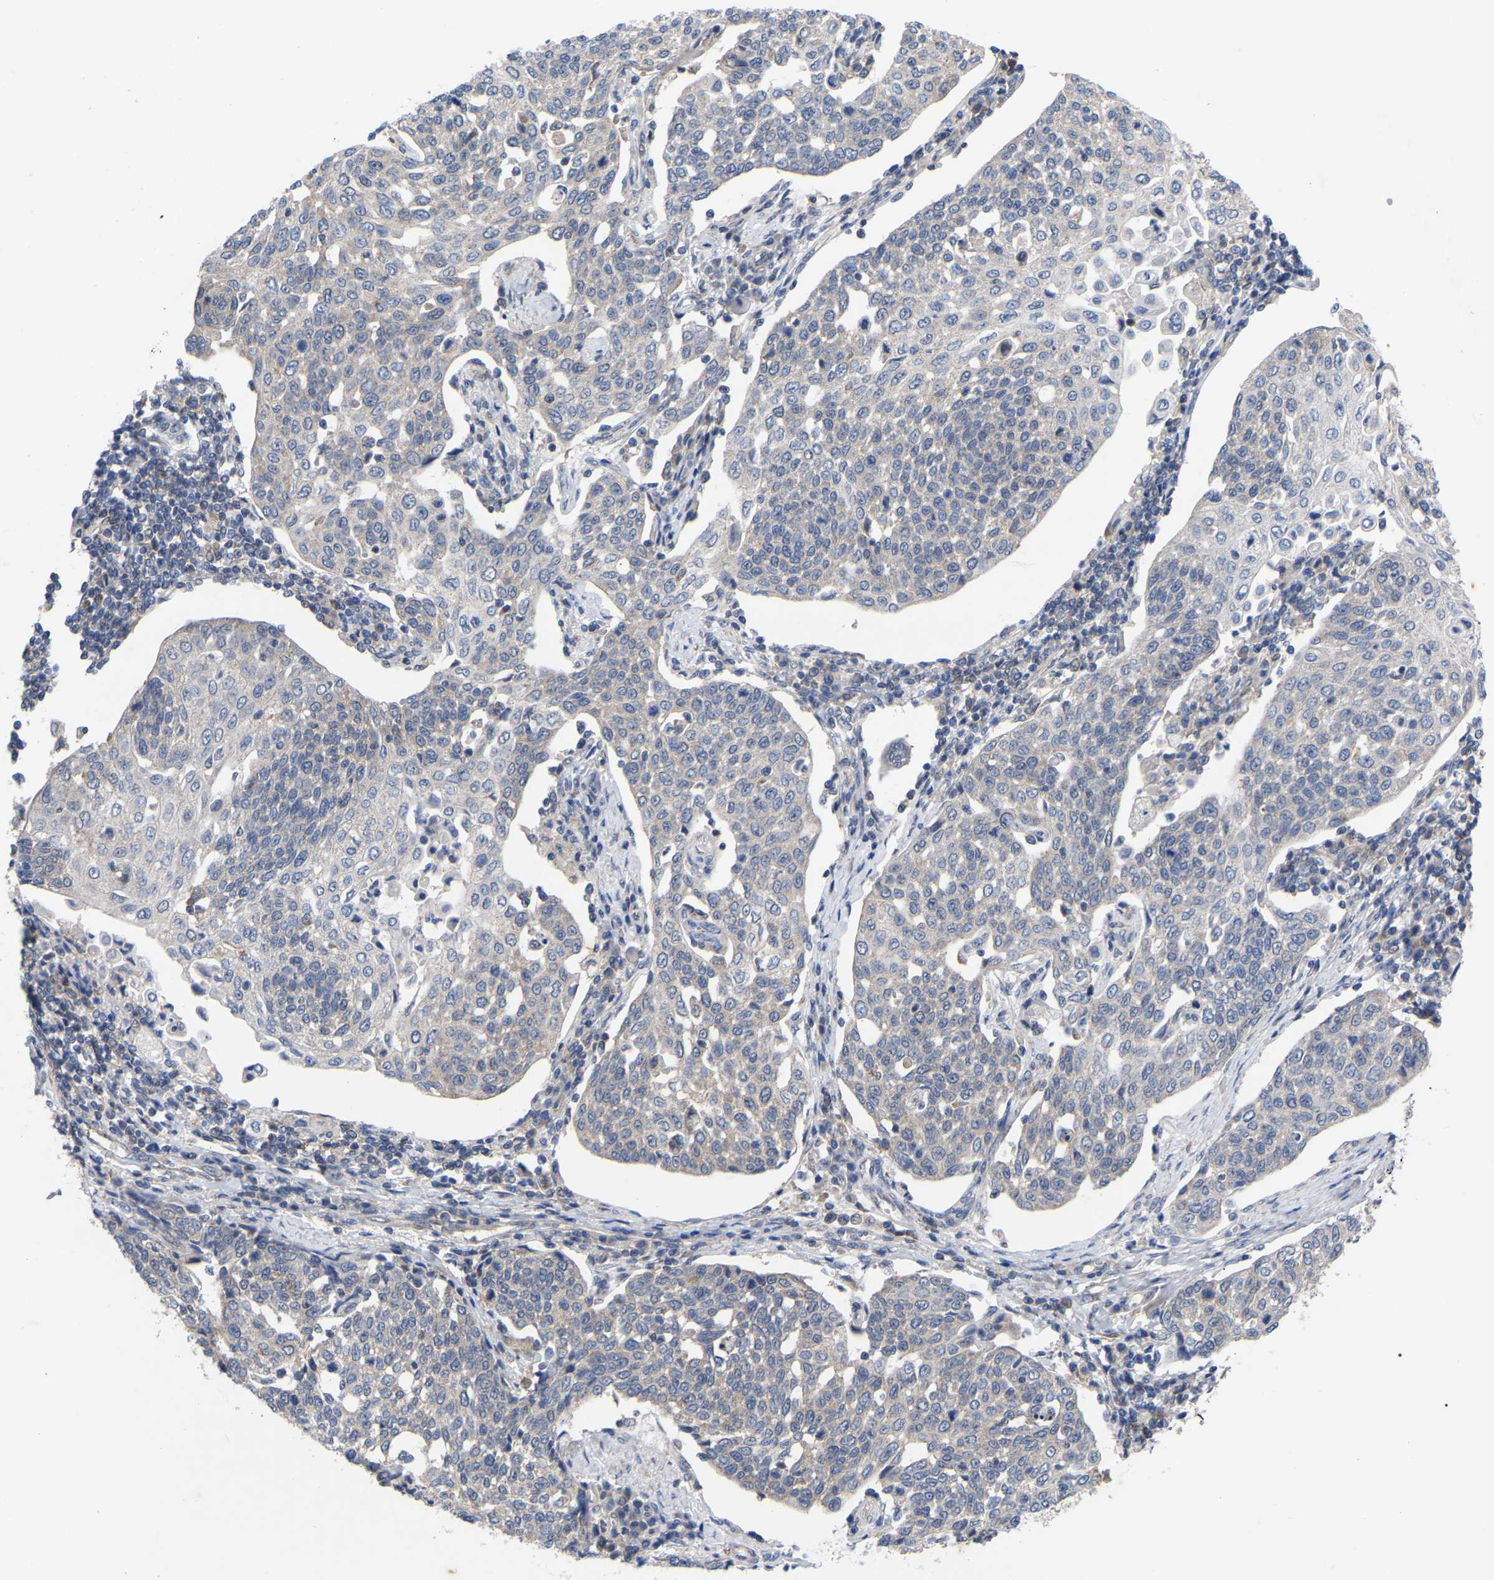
{"staining": {"intensity": "negative", "quantity": "none", "location": "none"}, "tissue": "cervical cancer", "cell_type": "Tumor cells", "image_type": "cancer", "snomed": [{"axis": "morphology", "description": "Squamous cell carcinoma, NOS"}, {"axis": "topography", "description": "Cervix"}], "caption": "Micrograph shows no protein expression in tumor cells of cervical squamous cell carcinoma tissue.", "gene": "TCP1", "patient": {"sex": "female", "age": 34}}